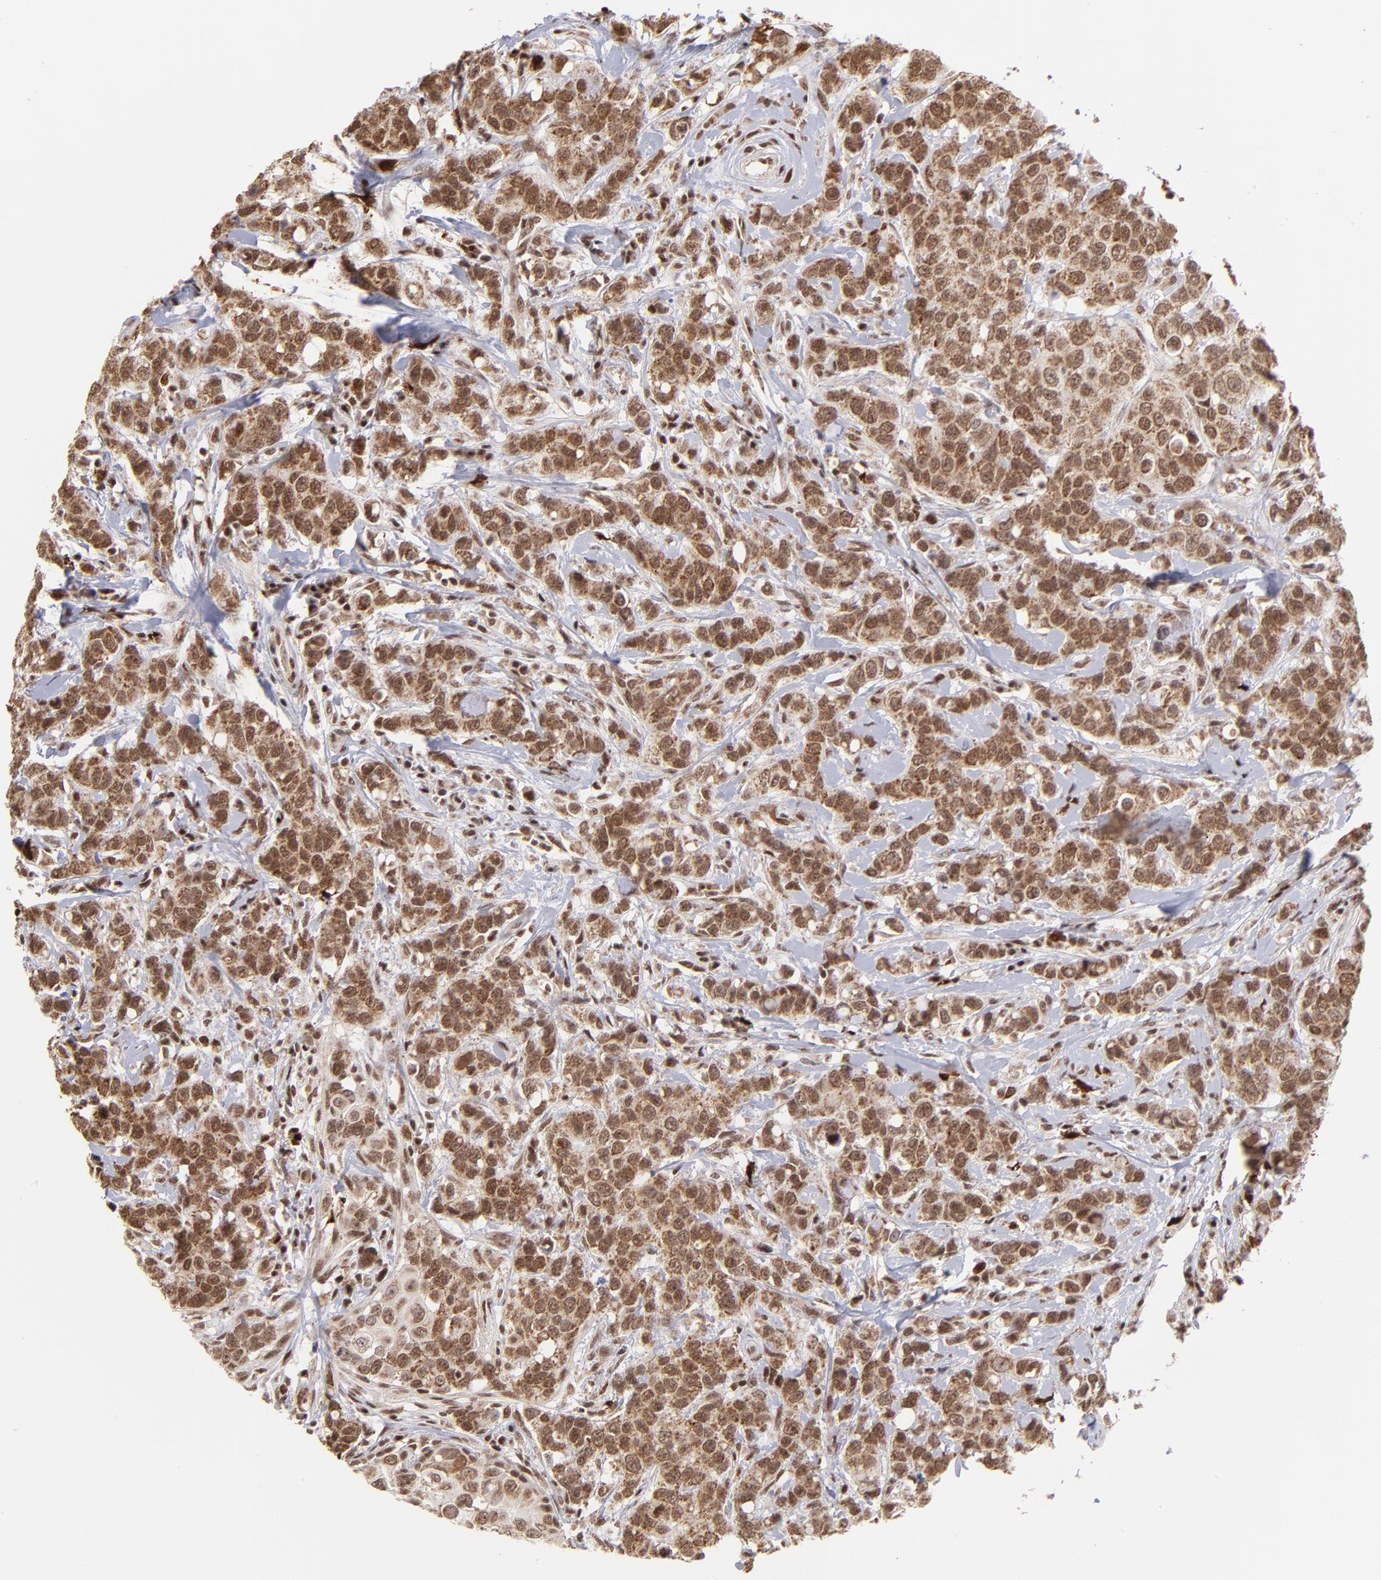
{"staining": {"intensity": "moderate", "quantity": ">75%", "location": "cytoplasmic/membranous,nuclear"}, "tissue": "breast cancer", "cell_type": "Tumor cells", "image_type": "cancer", "snomed": [{"axis": "morphology", "description": "Duct carcinoma"}, {"axis": "topography", "description": "Breast"}], "caption": "Immunohistochemistry (IHC) image of breast cancer stained for a protein (brown), which shows medium levels of moderate cytoplasmic/membranous and nuclear expression in approximately >75% of tumor cells.", "gene": "ZFX", "patient": {"sex": "female", "age": 27}}